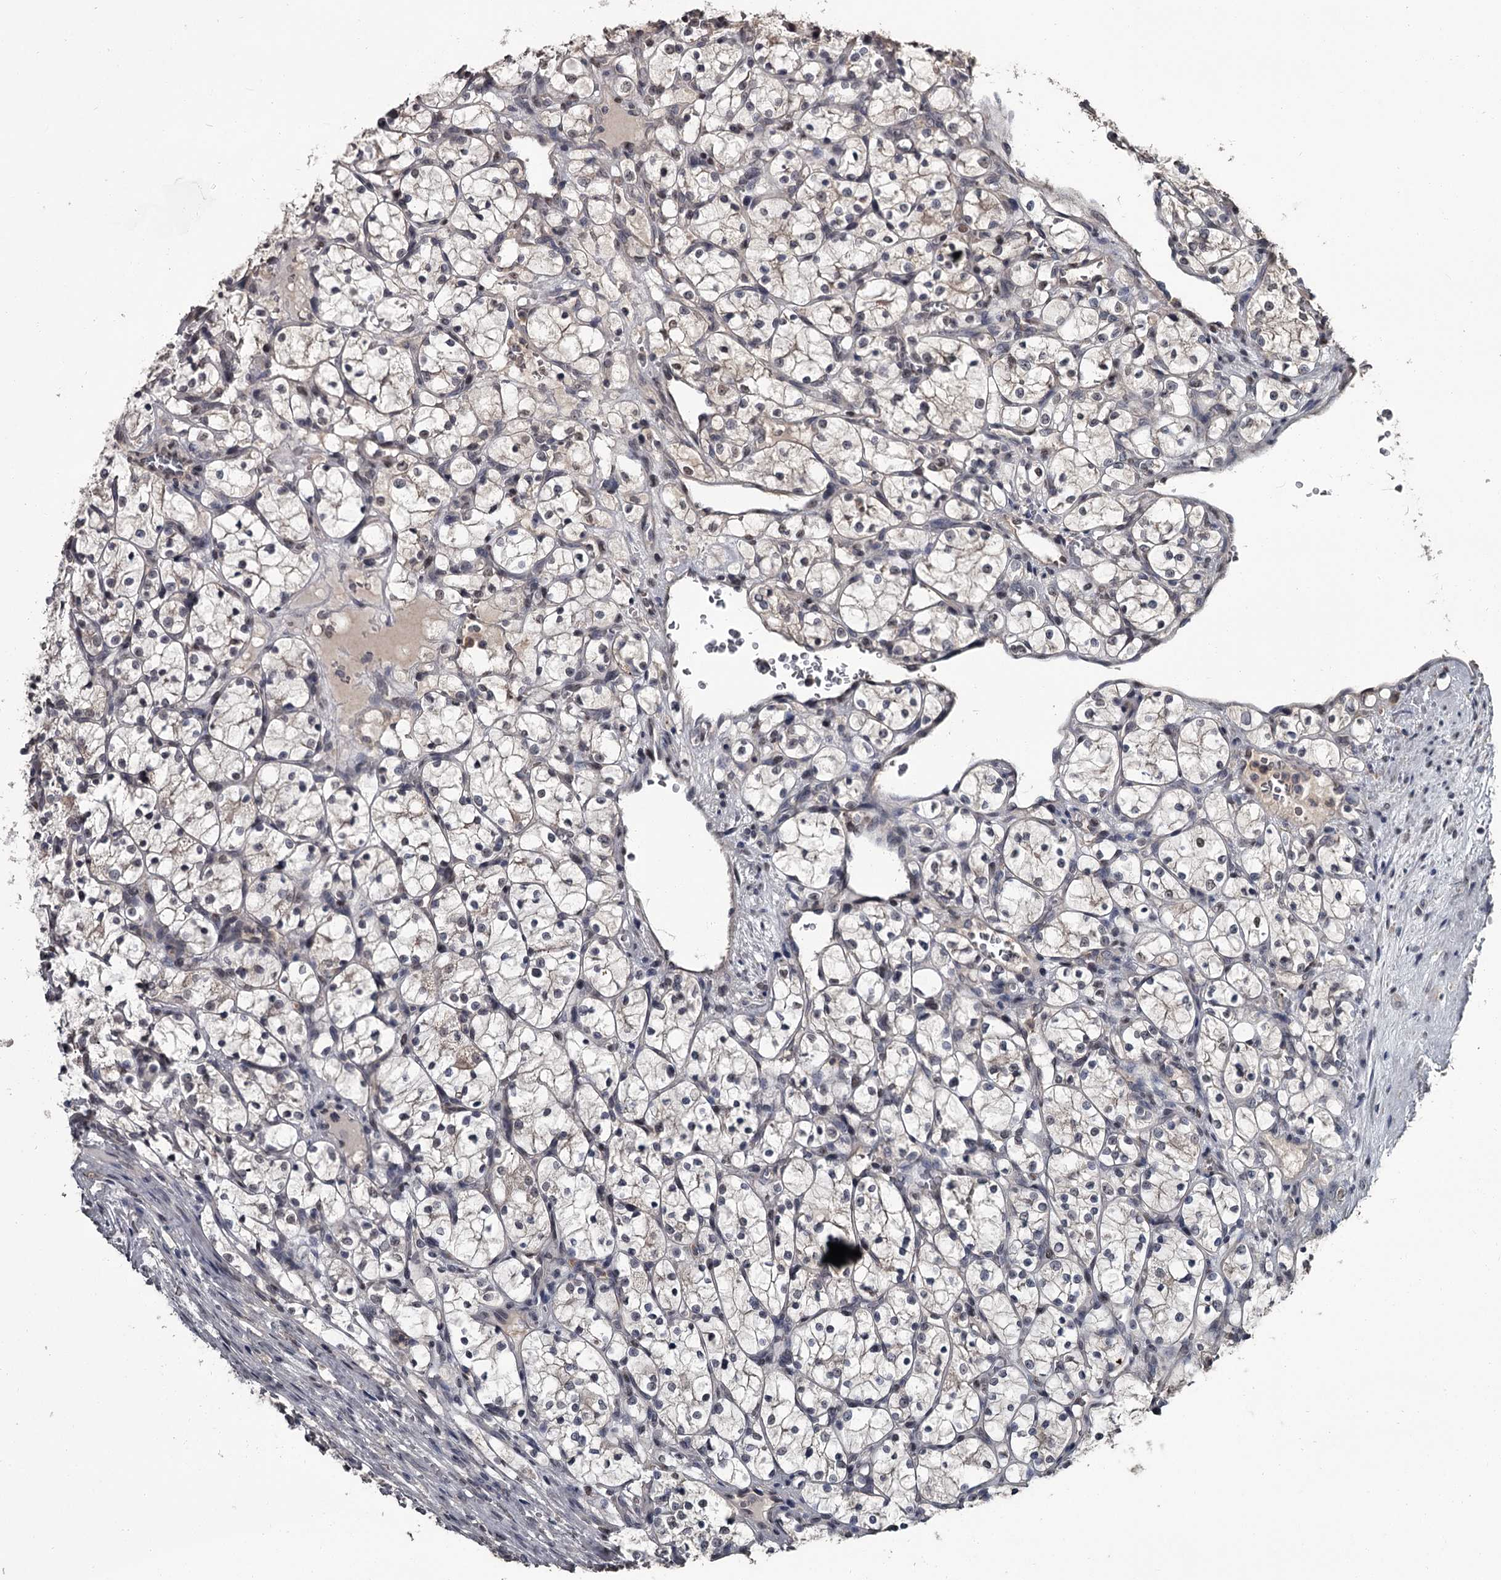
{"staining": {"intensity": "negative", "quantity": "none", "location": "none"}, "tissue": "renal cancer", "cell_type": "Tumor cells", "image_type": "cancer", "snomed": [{"axis": "morphology", "description": "Adenocarcinoma, NOS"}, {"axis": "topography", "description": "Kidney"}], "caption": "Immunohistochemistry micrograph of human renal adenocarcinoma stained for a protein (brown), which demonstrates no positivity in tumor cells. The staining is performed using DAB brown chromogen with nuclei counter-stained in using hematoxylin.", "gene": "PRPF40B", "patient": {"sex": "female", "age": 69}}